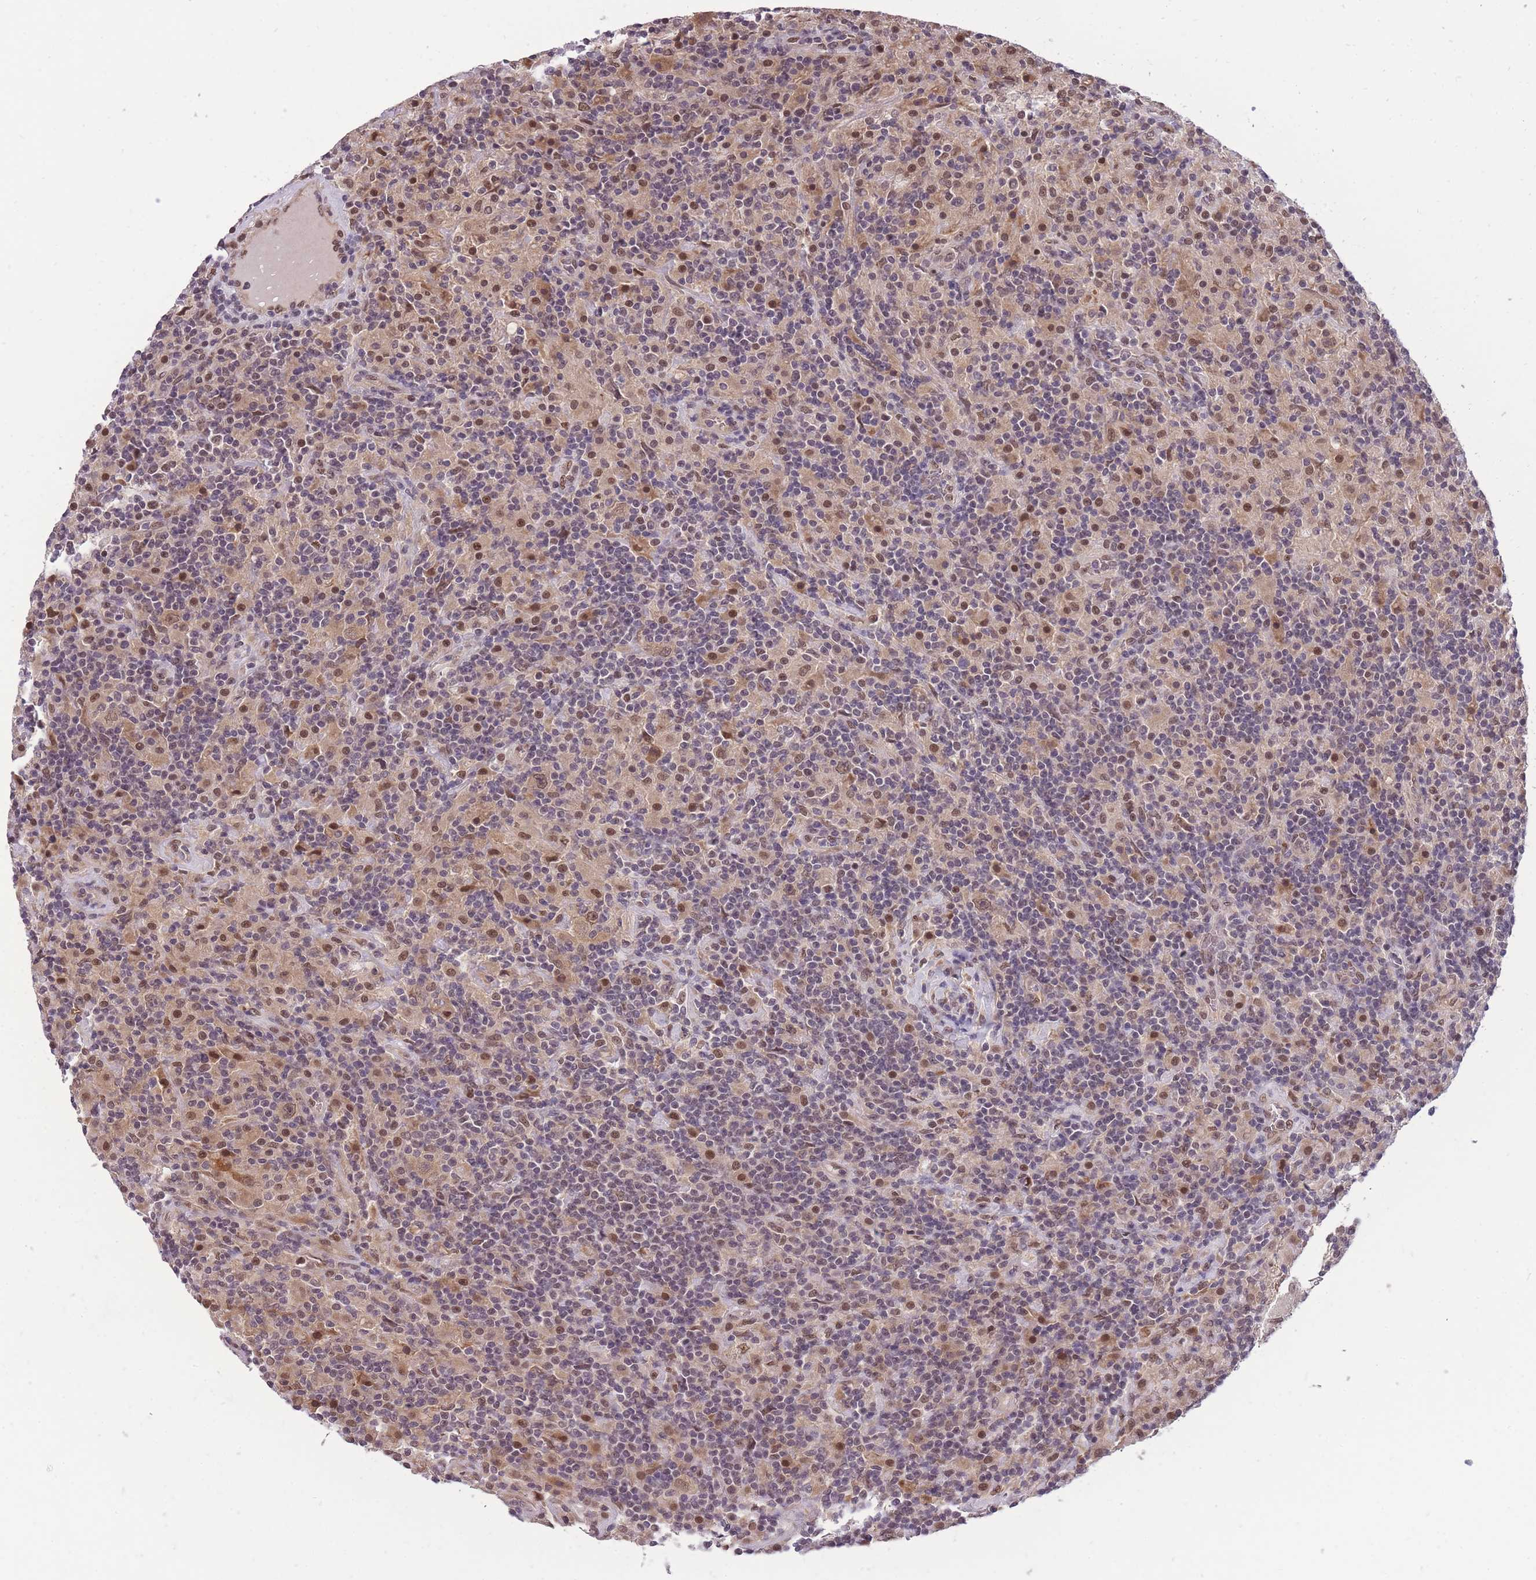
{"staining": {"intensity": "weak", "quantity": ">75%", "location": "cytoplasmic/membranous,nuclear"}, "tissue": "lymphoma", "cell_type": "Tumor cells", "image_type": "cancer", "snomed": [{"axis": "morphology", "description": "Hodgkin's disease, NOS"}, {"axis": "topography", "description": "Lymph node"}], "caption": "Hodgkin's disease tissue demonstrates weak cytoplasmic/membranous and nuclear staining in approximately >75% of tumor cells, visualized by immunohistochemistry.", "gene": "CDIP1", "patient": {"sex": "male", "age": 70}}